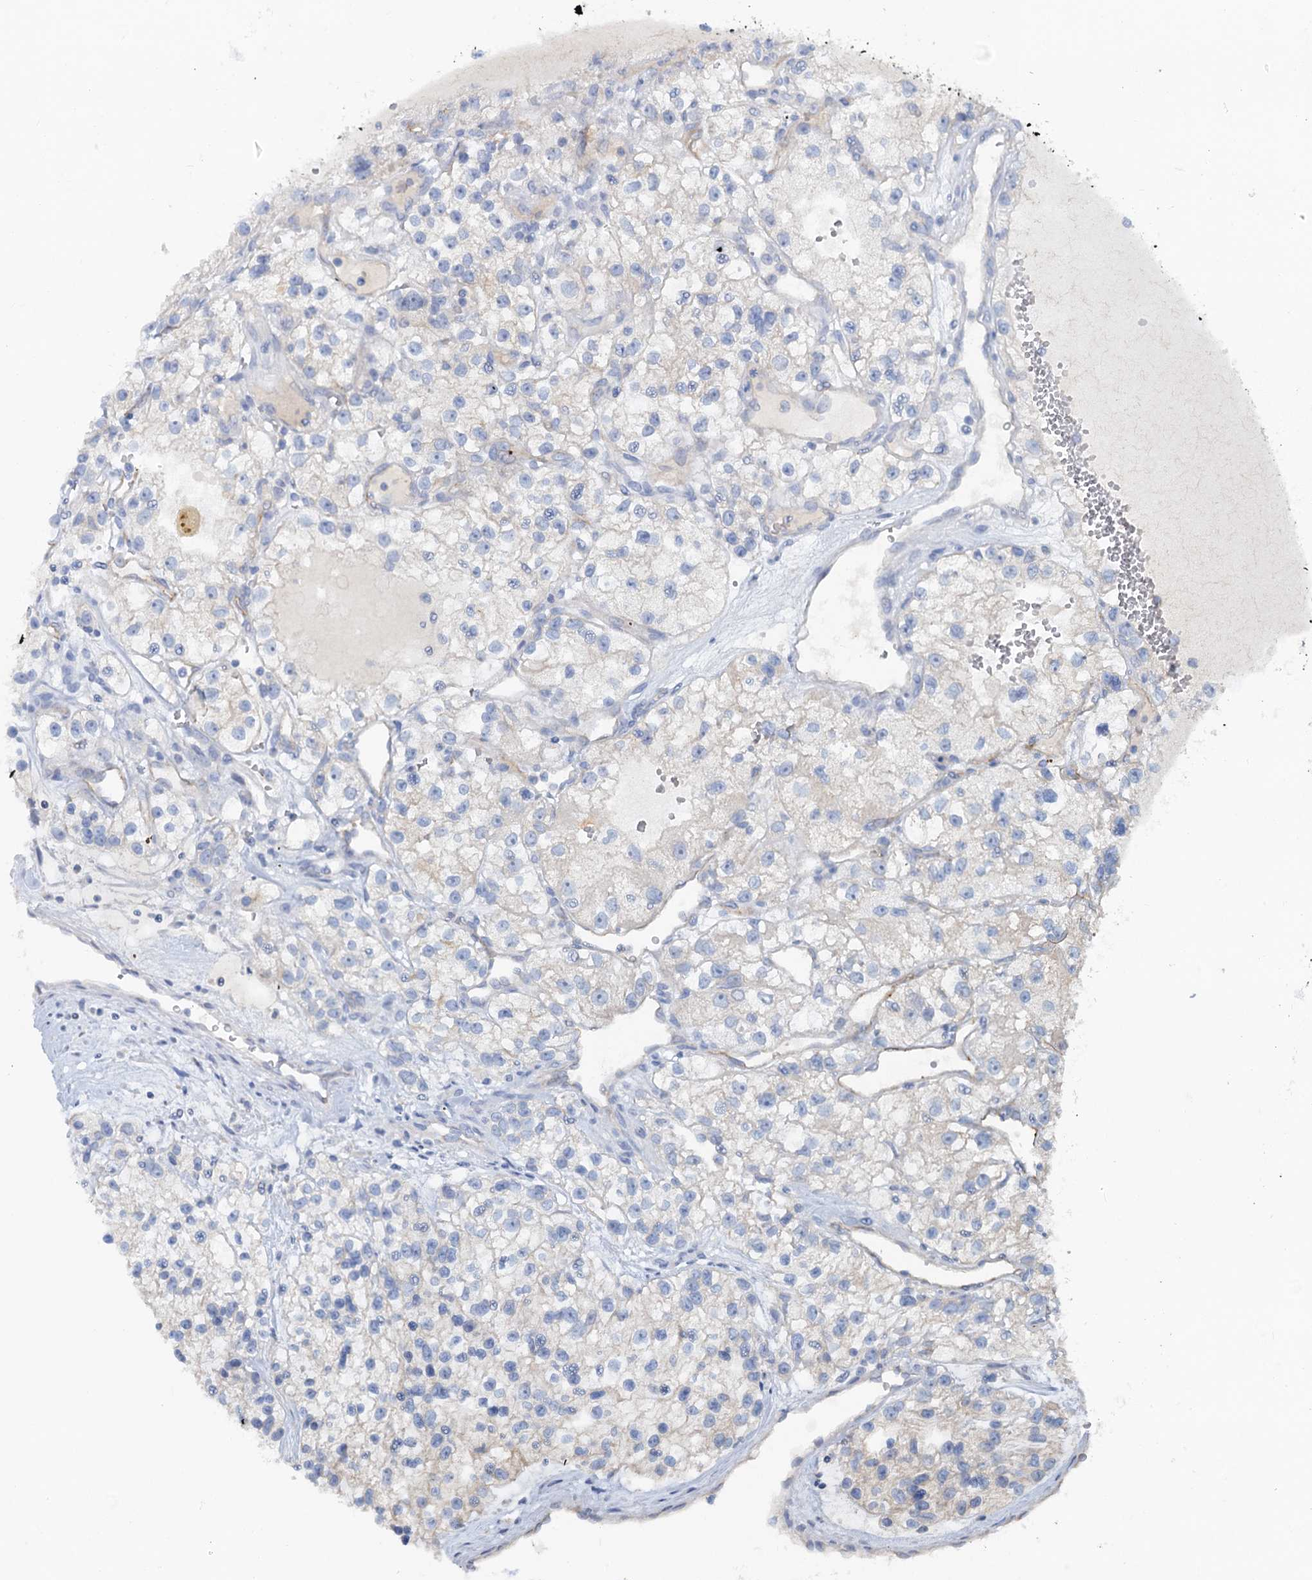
{"staining": {"intensity": "negative", "quantity": "none", "location": "none"}, "tissue": "renal cancer", "cell_type": "Tumor cells", "image_type": "cancer", "snomed": [{"axis": "morphology", "description": "Adenocarcinoma, NOS"}, {"axis": "topography", "description": "Kidney"}], "caption": "This micrograph is of renal adenocarcinoma stained with immunohistochemistry (IHC) to label a protein in brown with the nuclei are counter-stained blue. There is no staining in tumor cells.", "gene": "PLLP", "patient": {"sex": "female", "age": 57}}